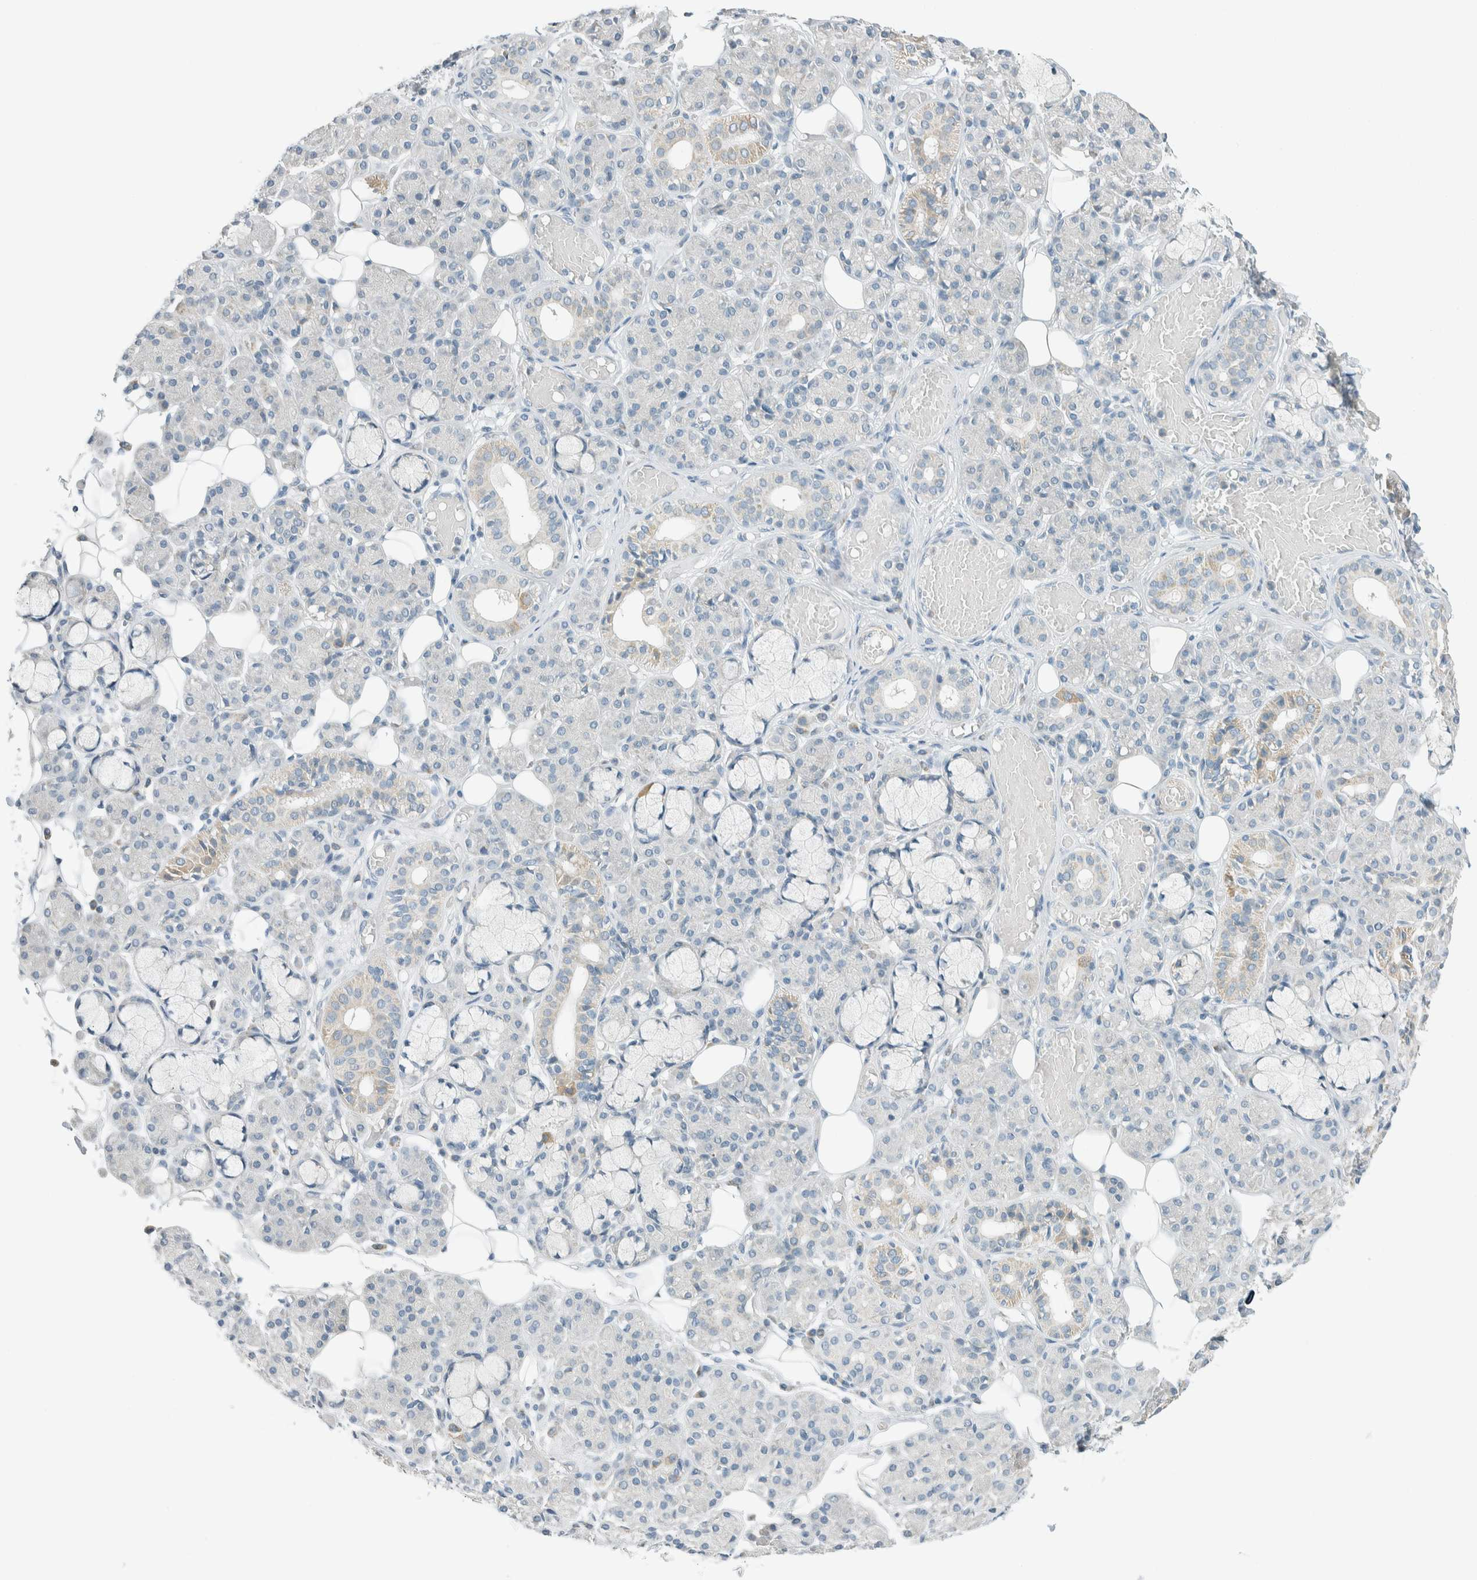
{"staining": {"intensity": "weak", "quantity": "<25%", "location": "cytoplasmic/membranous"}, "tissue": "salivary gland", "cell_type": "Glandular cells", "image_type": "normal", "snomed": [{"axis": "morphology", "description": "Normal tissue, NOS"}, {"axis": "topography", "description": "Salivary gland"}], "caption": "Micrograph shows no significant protein staining in glandular cells of normal salivary gland.", "gene": "AARSD1", "patient": {"sex": "male", "age": 63}}